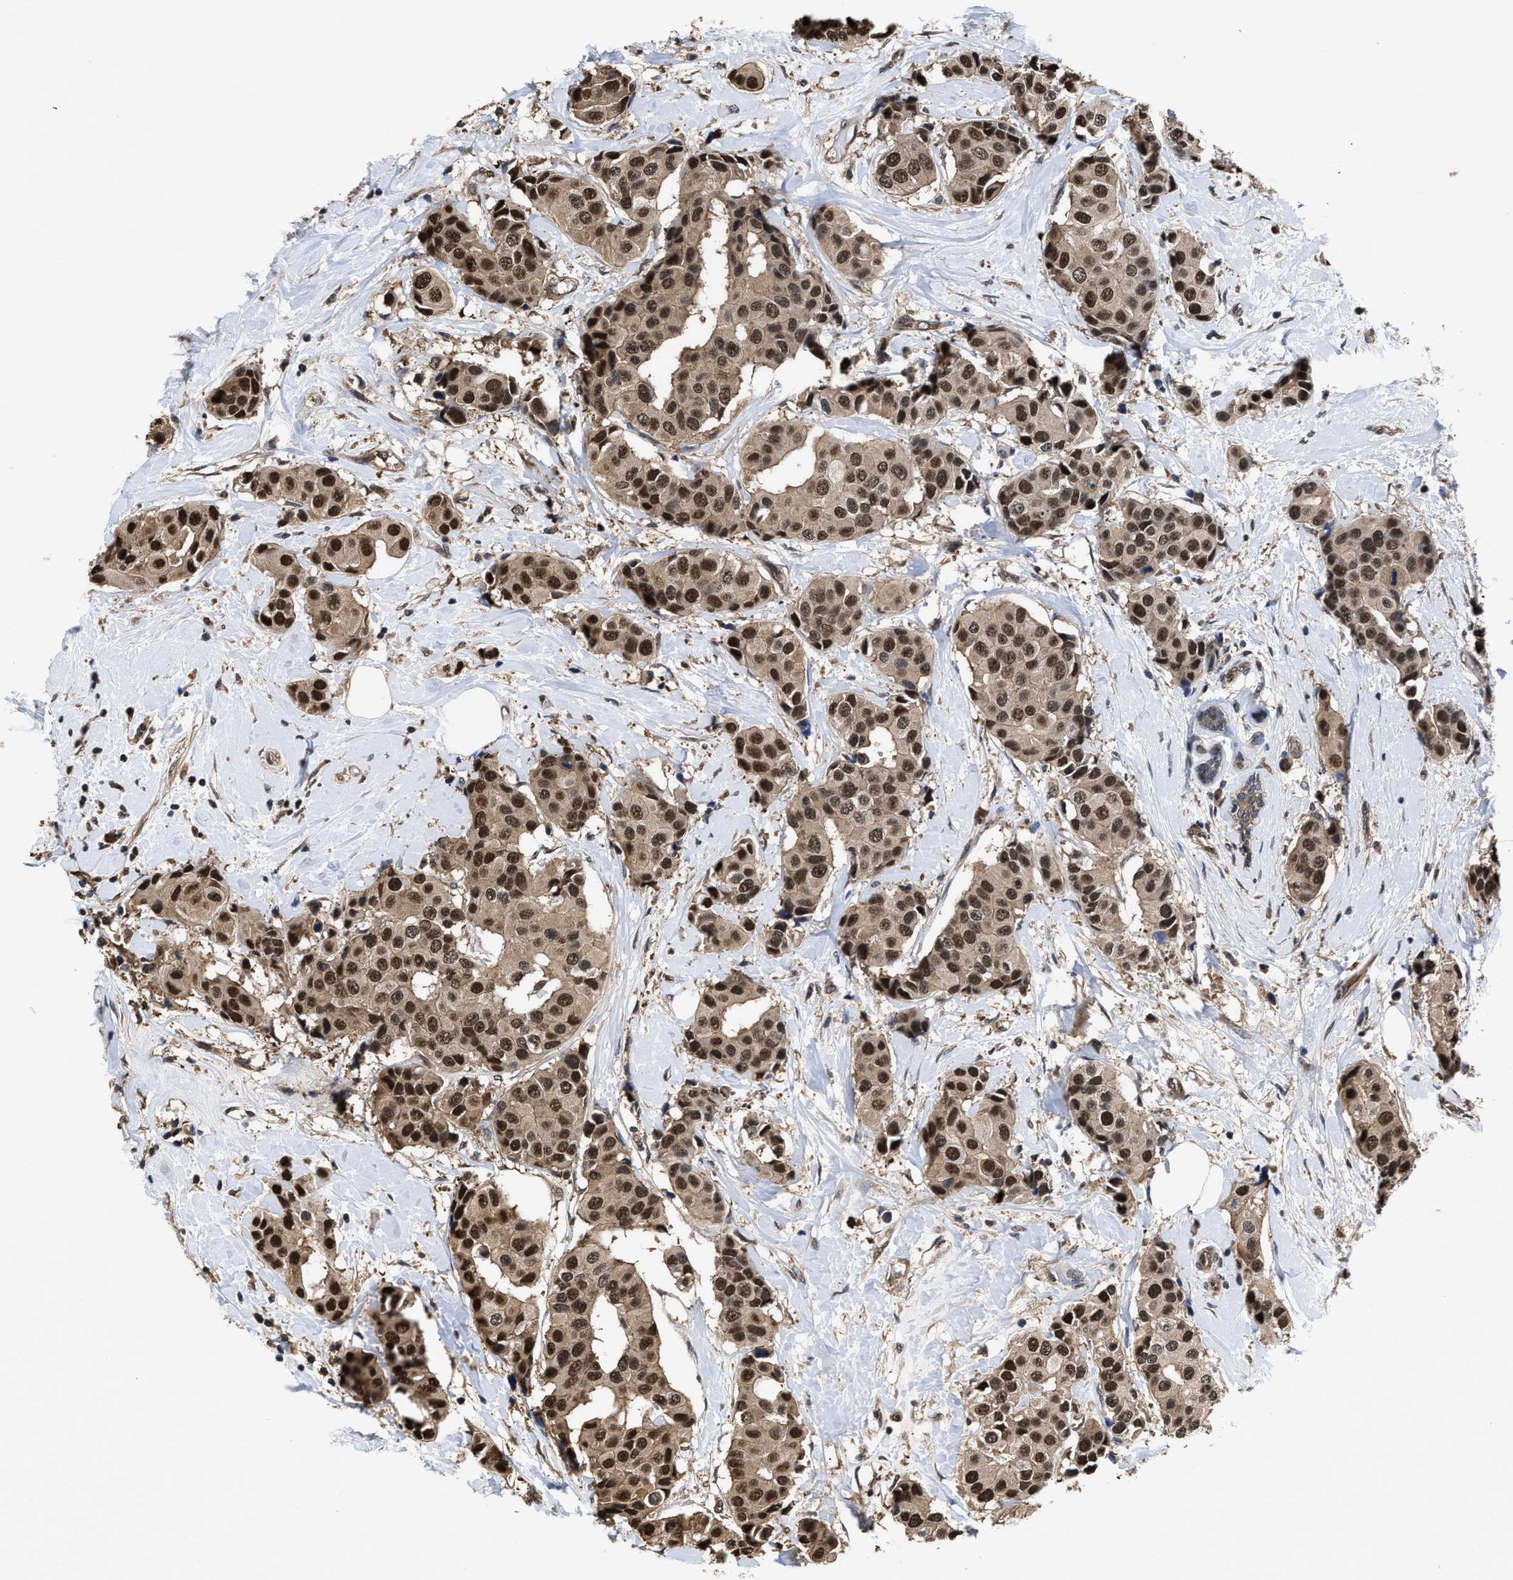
{"staining": {"intensity": "strong", "quantity": ">75%", "location": "cytoplasmic/membranous,nuclear"}, "tissue": "breast cancer", "cell_type": "Tumor cells", "image_type": "cancer", "snomed": [{"axis": "morphology", "description": "Normal tissue, NOS"}, {"axis": "morphology", "description": "Duct carcinoma"}, {"axis": "topography", "description": "Breast"}], "caption": "Breast intraductal carcinoma stained with IHC demonstrates strong cytoplasmic/membranous and nuclear expression in about >75% of tumor cells.", "gene": "SCAI", "patient": {"sex": "female", "age": 39}}